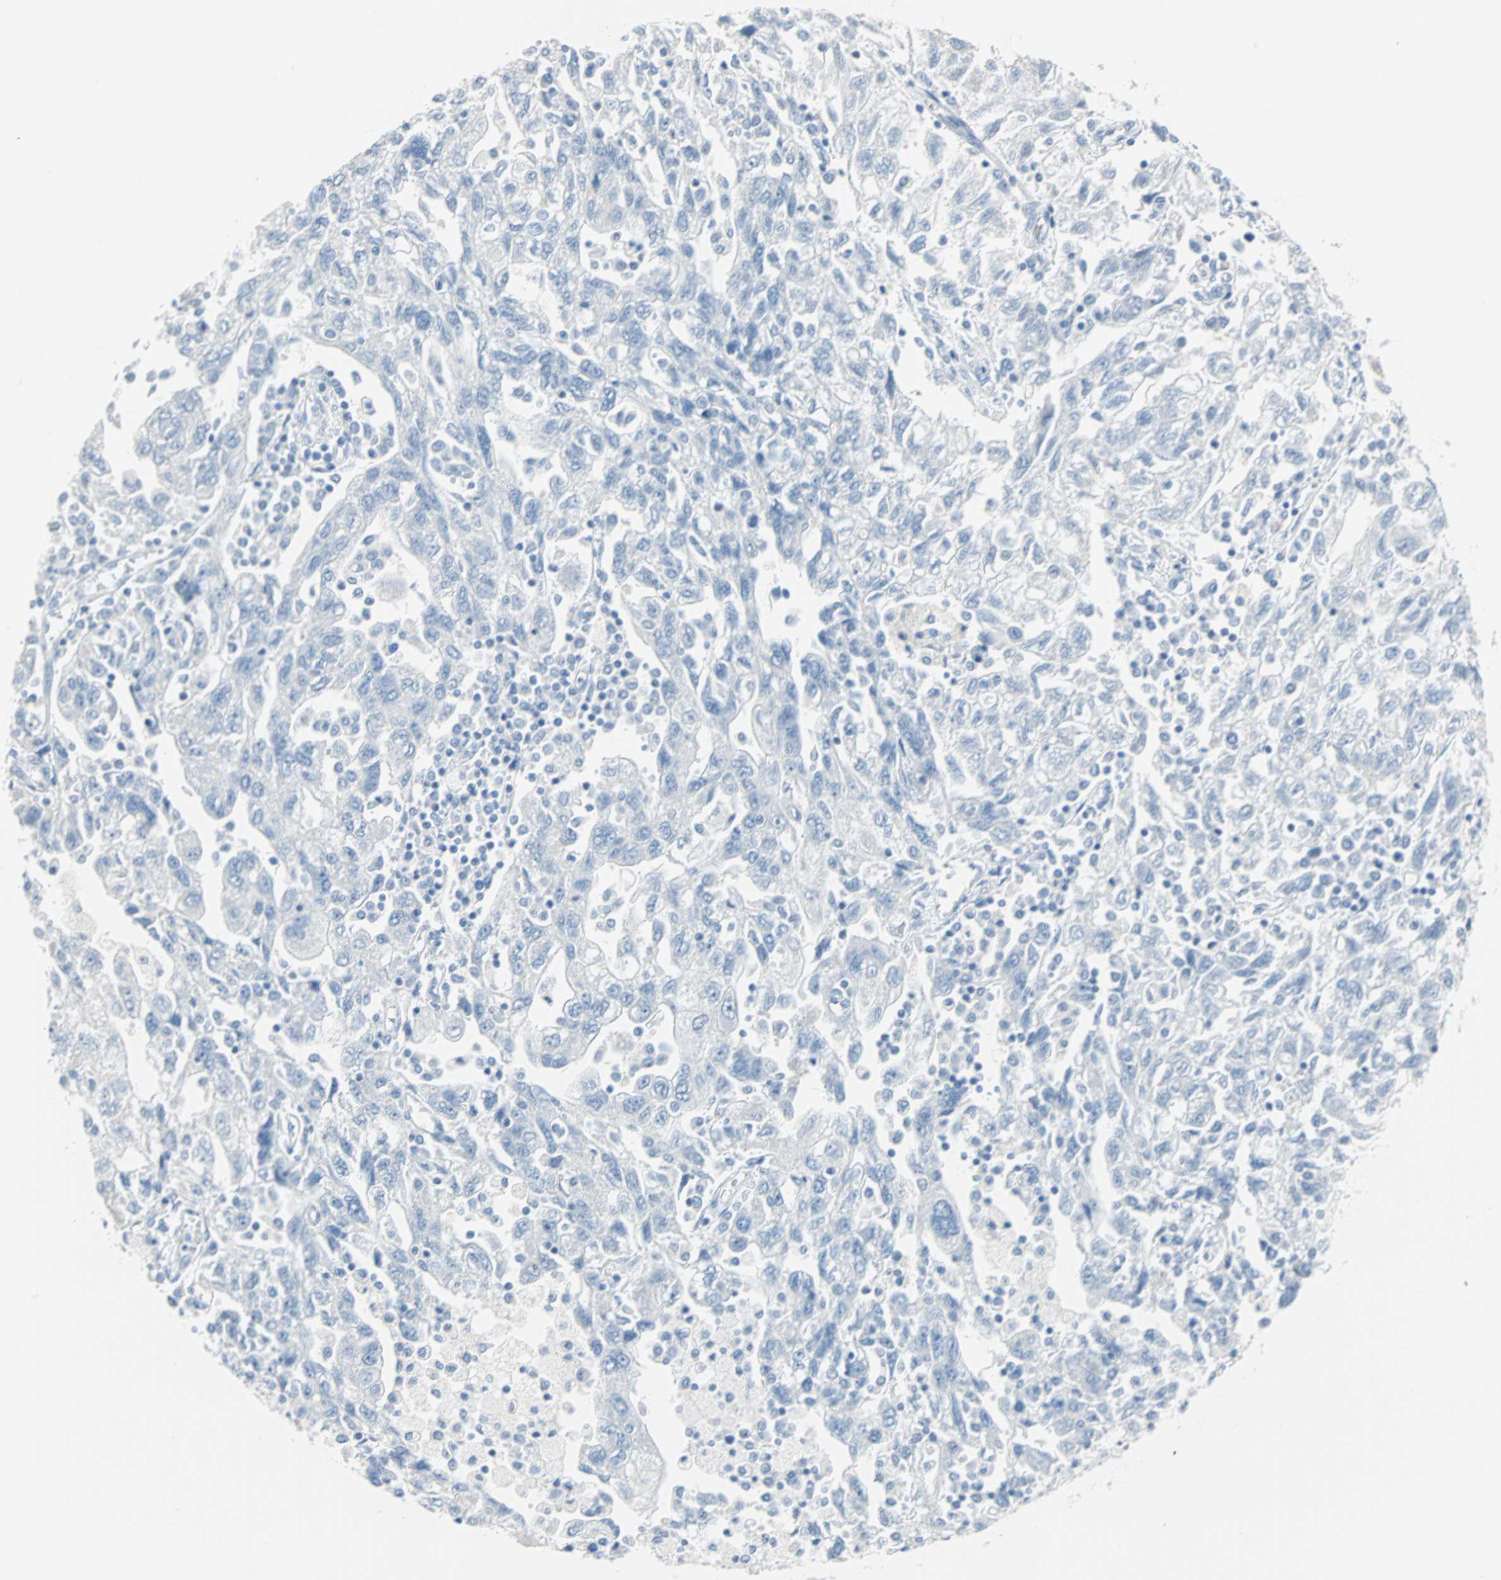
{"staining": {"intensity": "negative", "quantity": "none", "location": "none"}, "tissue": "ovarian cancer", "cell_type": "Tumor cells", "image_type": "cancer", "snomed": [{"axis": "morphology", "description": "Carcinoma, NOS"}, {"axis": "morphology", "description": "Cystadenocarcinoma, serous, NOS"}, {"axis": "topography", "description": "Ovary"}], "caption": "This is an immunohistochemistry micrograph of ovarian carcinoma. There is no expression in tumor cells.", "gene": "STX1A", "patient": {"sex": "female", "age": 69}}